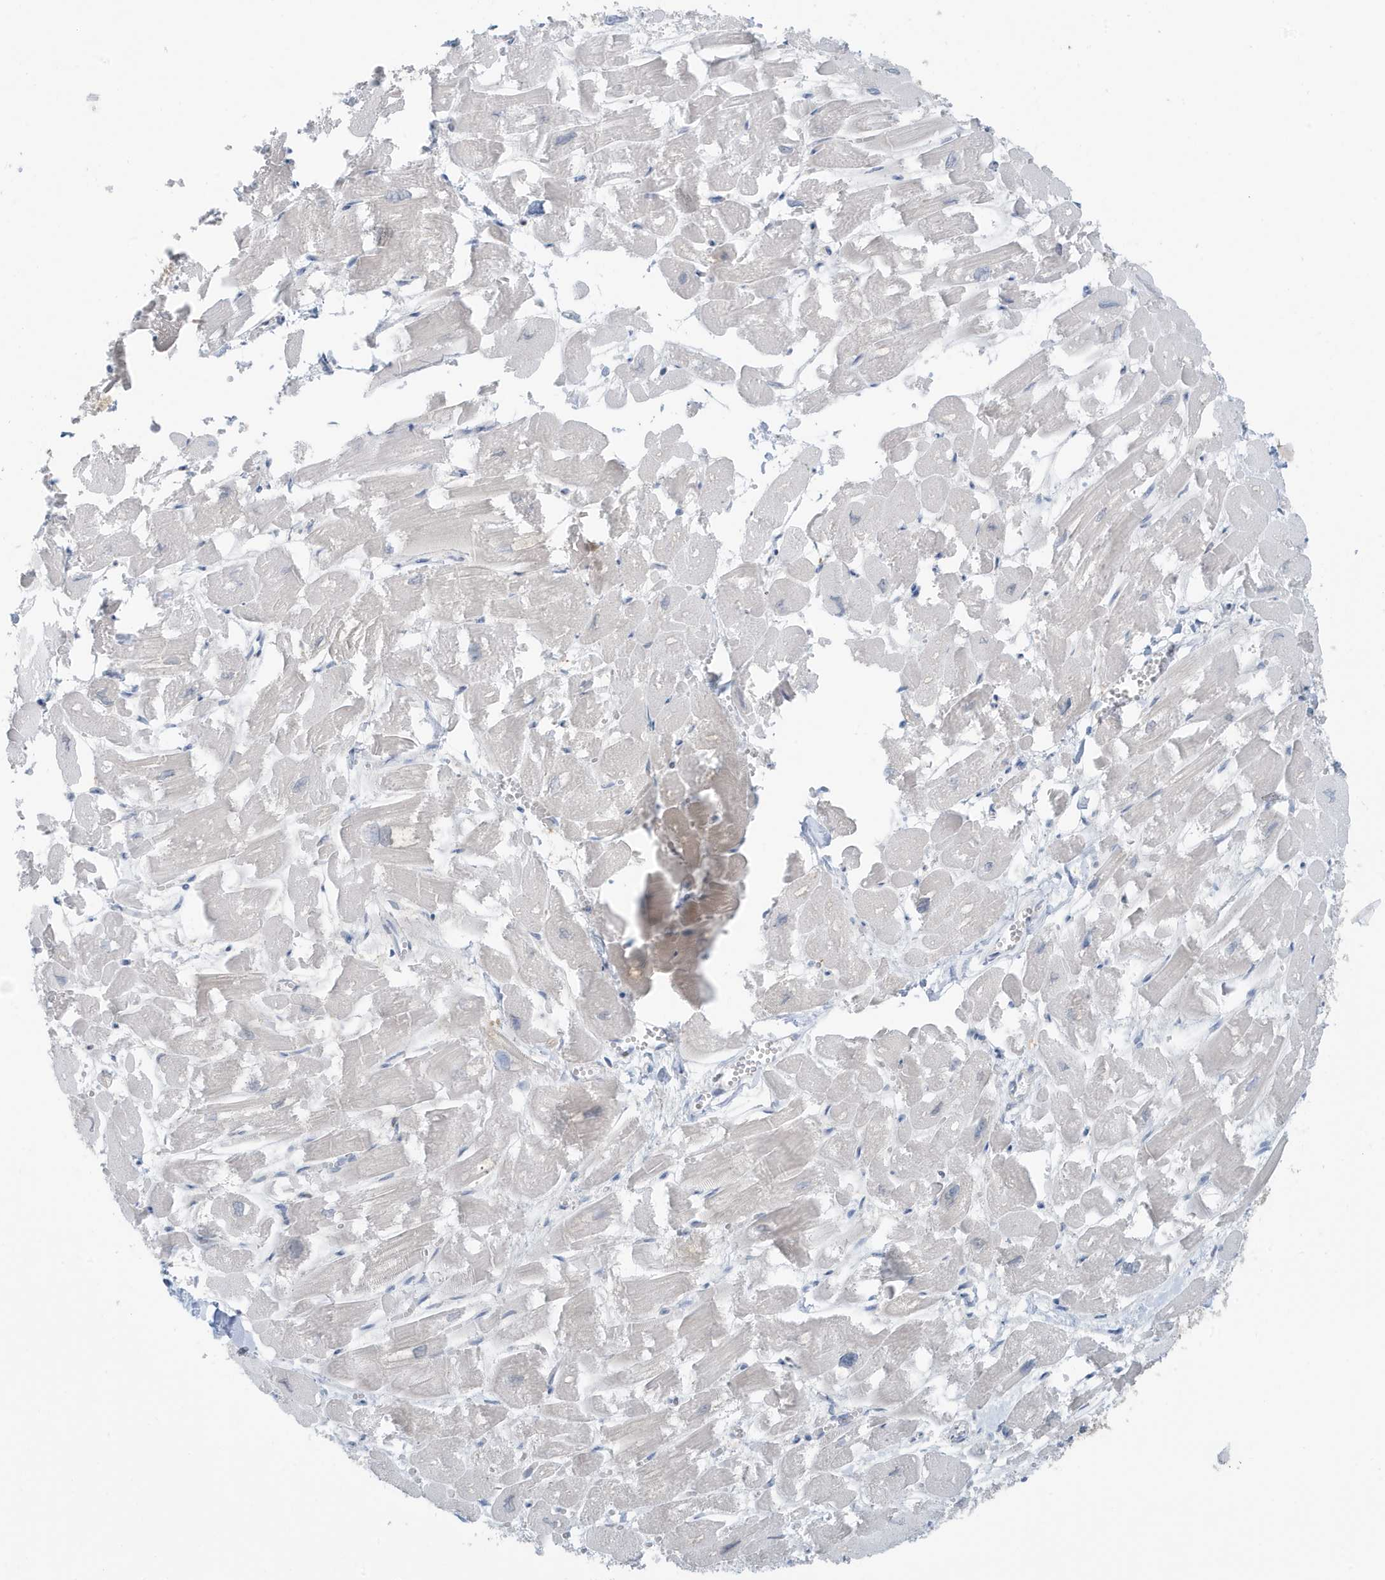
{"staining": {"intensity": "negative", "quantity": "none", "location": "none"}, "tissue": "heart muscle", "cell_type": "Cardiomyocytes", "image_type": "normal", "snomed": [{"axis": "morphology", "description": "Normal tissue, NOS"}, {"axis": "topography", "description": "Heart"}], "caption": "Human heart muscle stained for a protein using IHC exhibits no positivity in cardiomyocytes.", "gene": "OGA", "patient": {"sex": "male", "age": 54}}